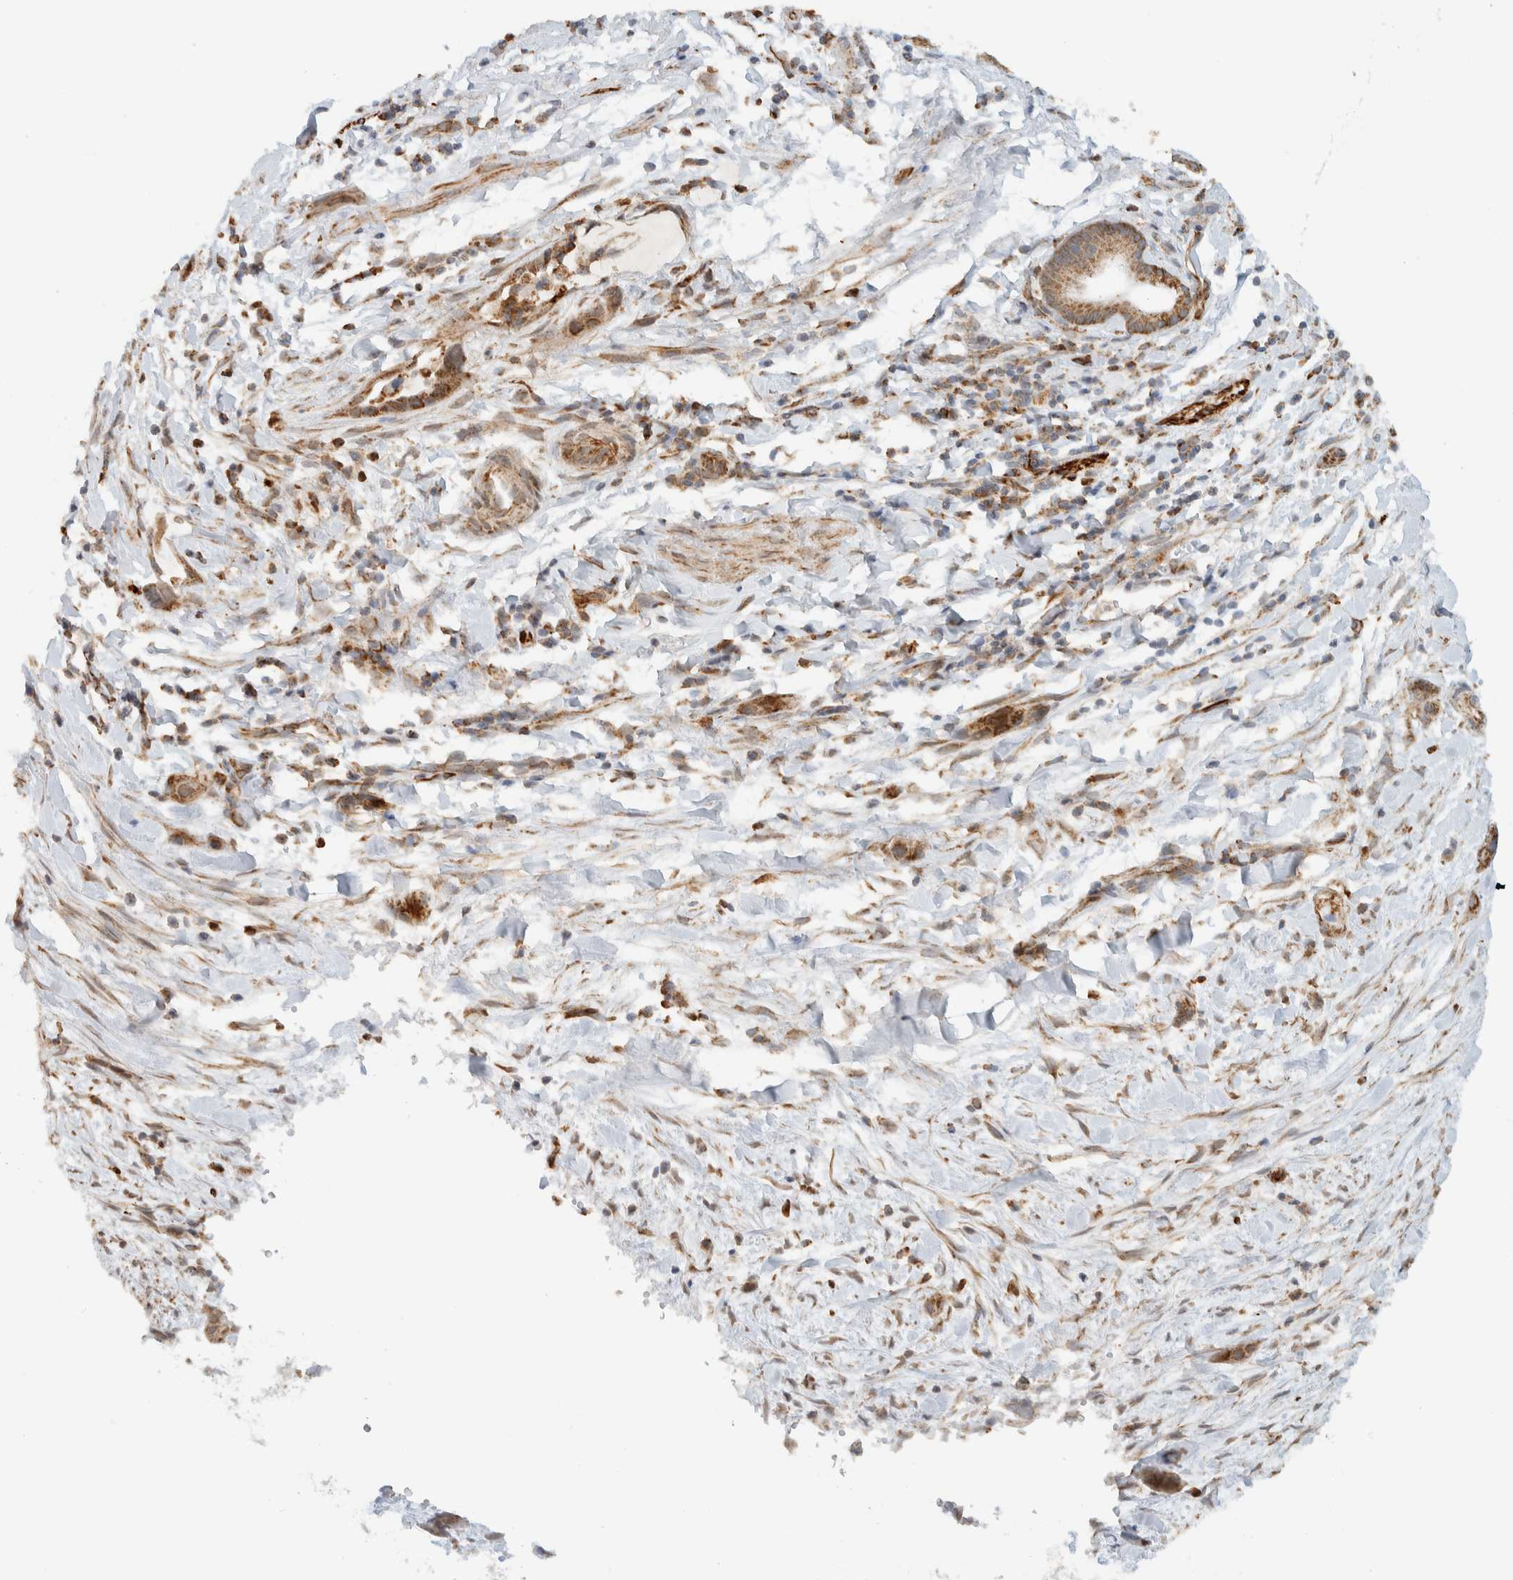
{"staining": {"intensity": "moderate", "quantity": ">75%", "location": "cytoplasmic/membranous"}, "tissue": "pancreatic cancer", "cell_type": "Tumor cells", "image_type": "cancer", "snomed": [{"axis": "morphology", "description": "Adenocarcinoma, NOS"}, {"axis": "topography", "description": "Pancreas"}], "caption": "Human pancreatic cancer (adenocarcinoma) stained for a protein (brown) demonstrates moderate cytoplasmic/membranous positive expression in approximately >75% of tumor cells.", "gene": "KIFAP3", "patient": {"sex": "male", "age": 59}}